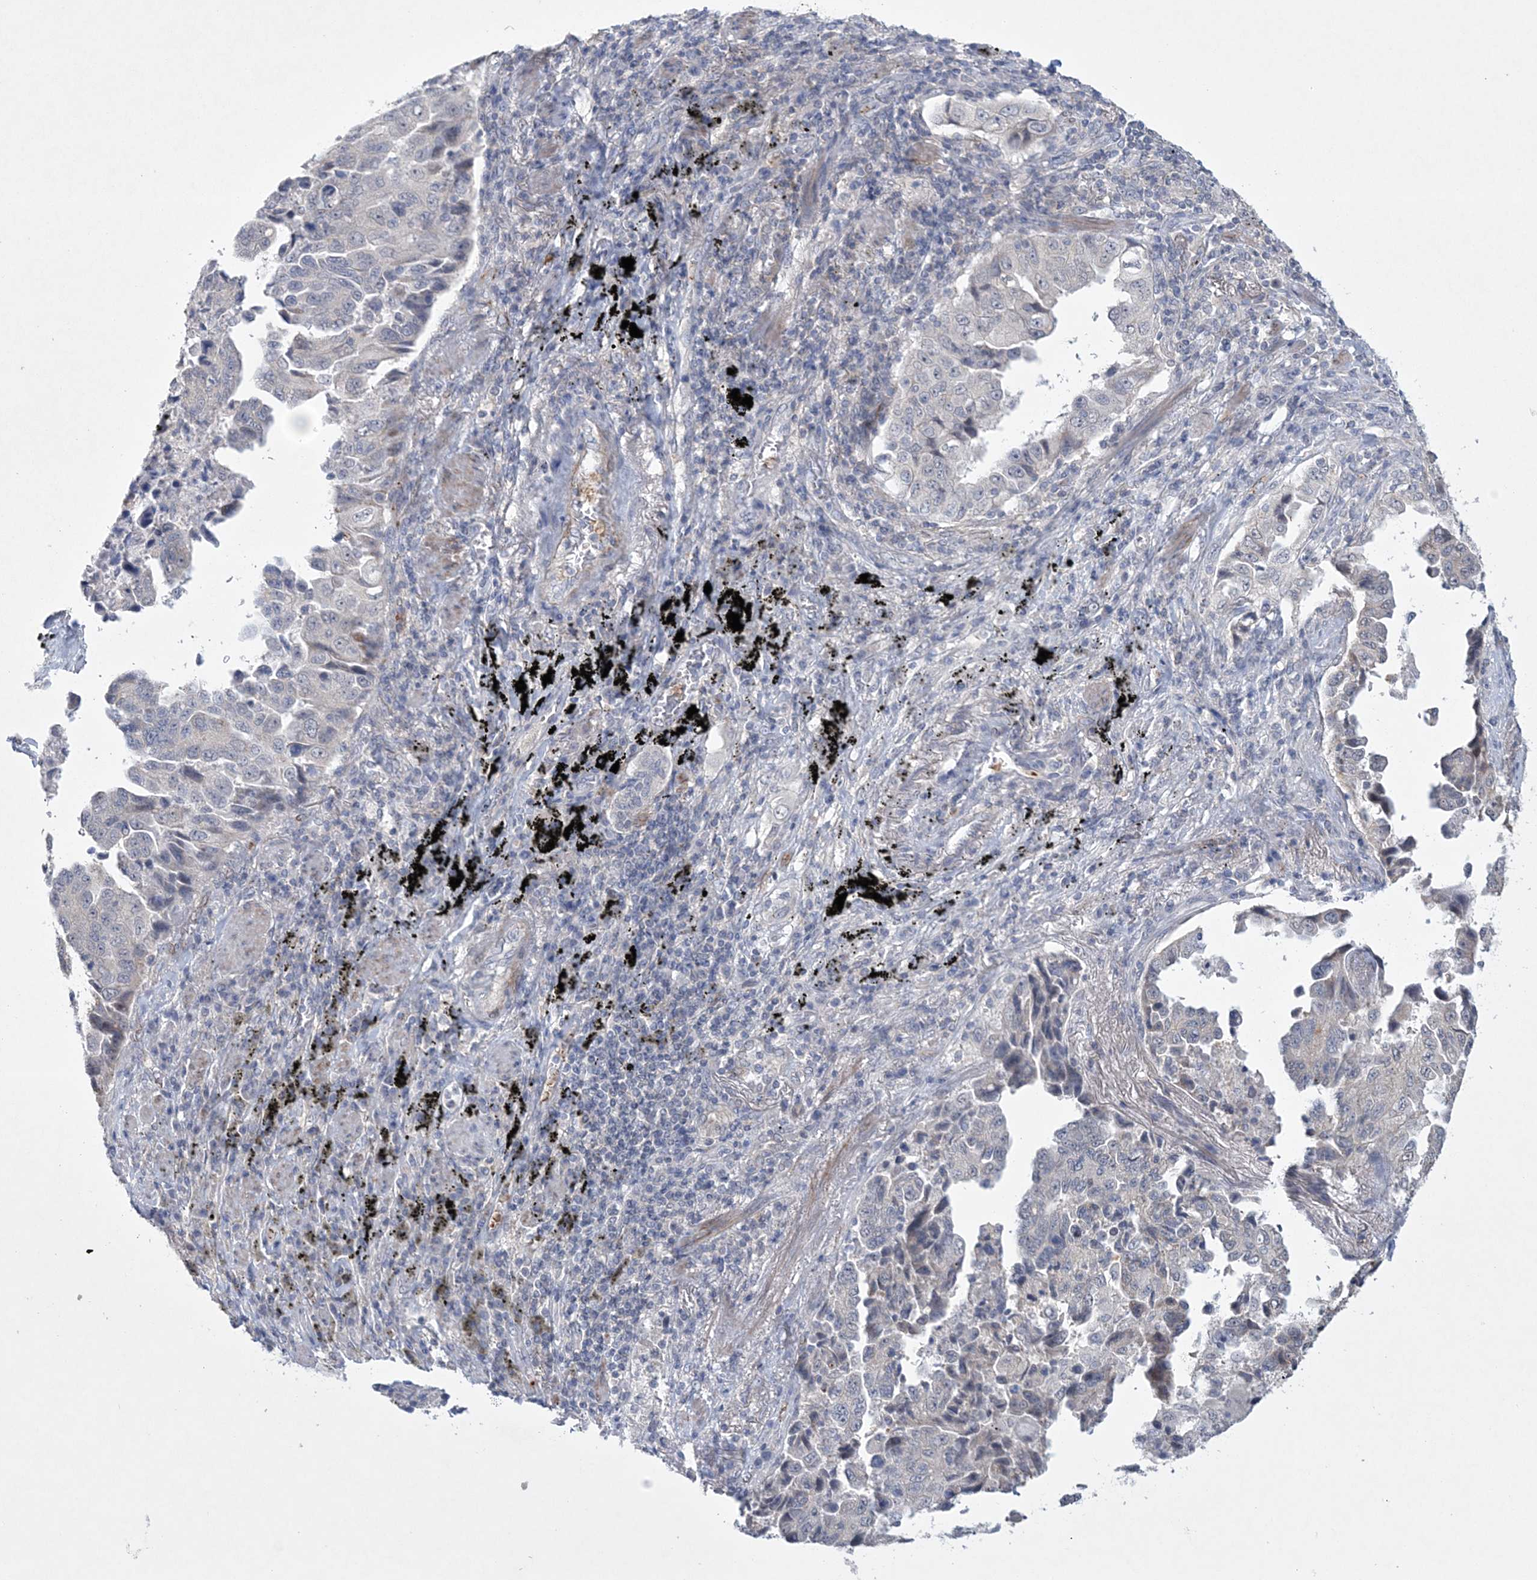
{"staining": {"intensity": "negative", "quantity": "none", "location": "none"}, "tissue": "lung cancer", "cell_type": "Tumor cells", "image_type": "cancer", "snomed": [{"axis": "morphology", "description": "Adenocarcinoma, NOS"}, {"axis": "topography", "description": "Lung"}], "caption": "Immunohistochemistry (IHC) image of human lung adenocarcinoma stained for a protein (brown), which reveals no staining in tumor cells. (DAB immunohistochemistry (IHC) visualized using brightfield microscopy, high magnification).", "gene": "DPCD", "patient": {"sex": "female", "age": 51}}